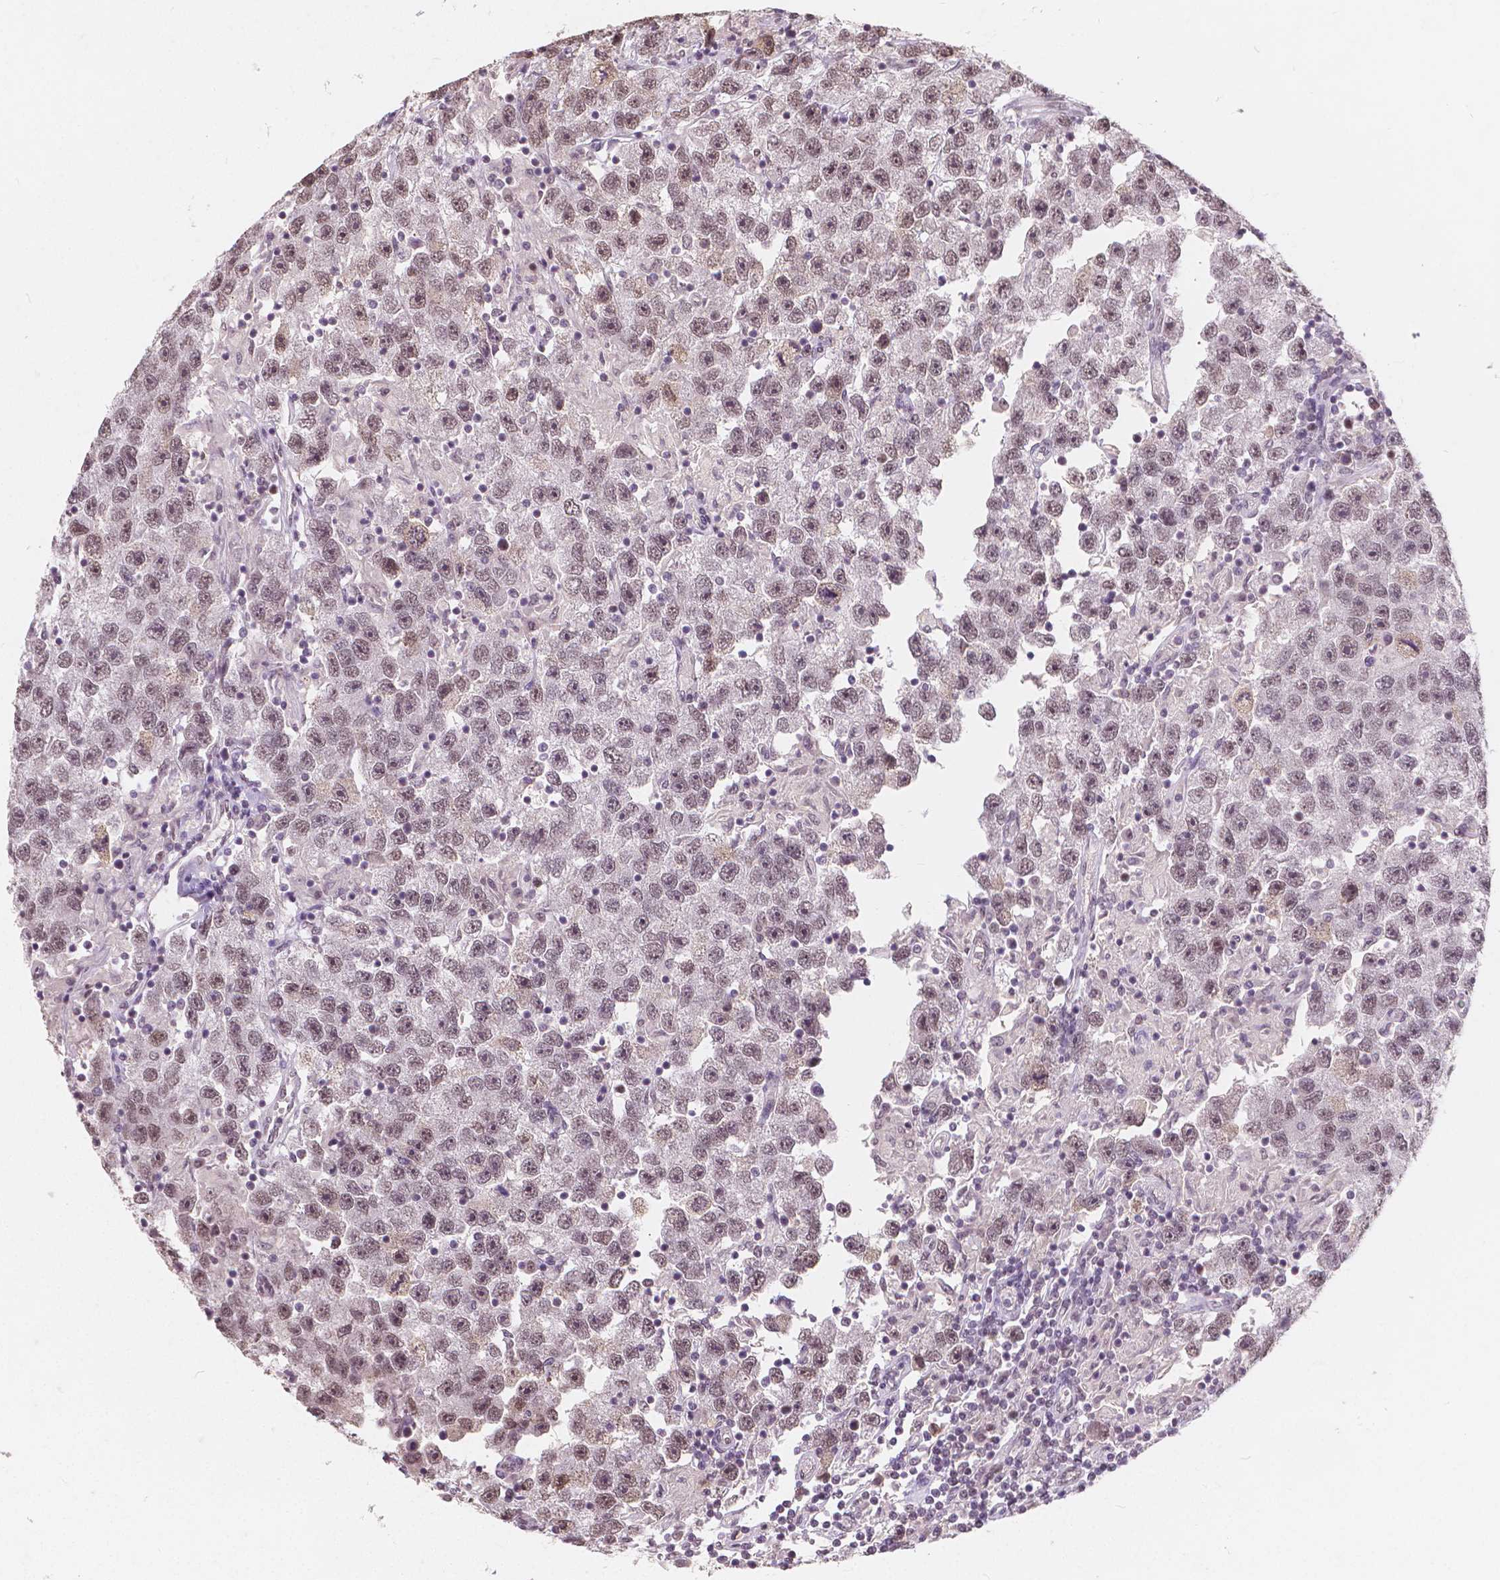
{"staining": {"intensity": "weak", "quantity": ">75%", "location": "nuclear"}, "tissue": "testis cancer", "cell_type": "Tumor cells", "image_type": "cancer", "snomed": [{"axis": "morphology", "description": "Seminoma, NOS"}, {"axis": "topography", "description": "Testis"}], "caption": "IHC of human seminoma (testis) exhibits low levels of weak nuclear staining in approximately >75% of tumor cells.", "gene": "NOLC1", "patient": {"sex": "male", "age": 26}}